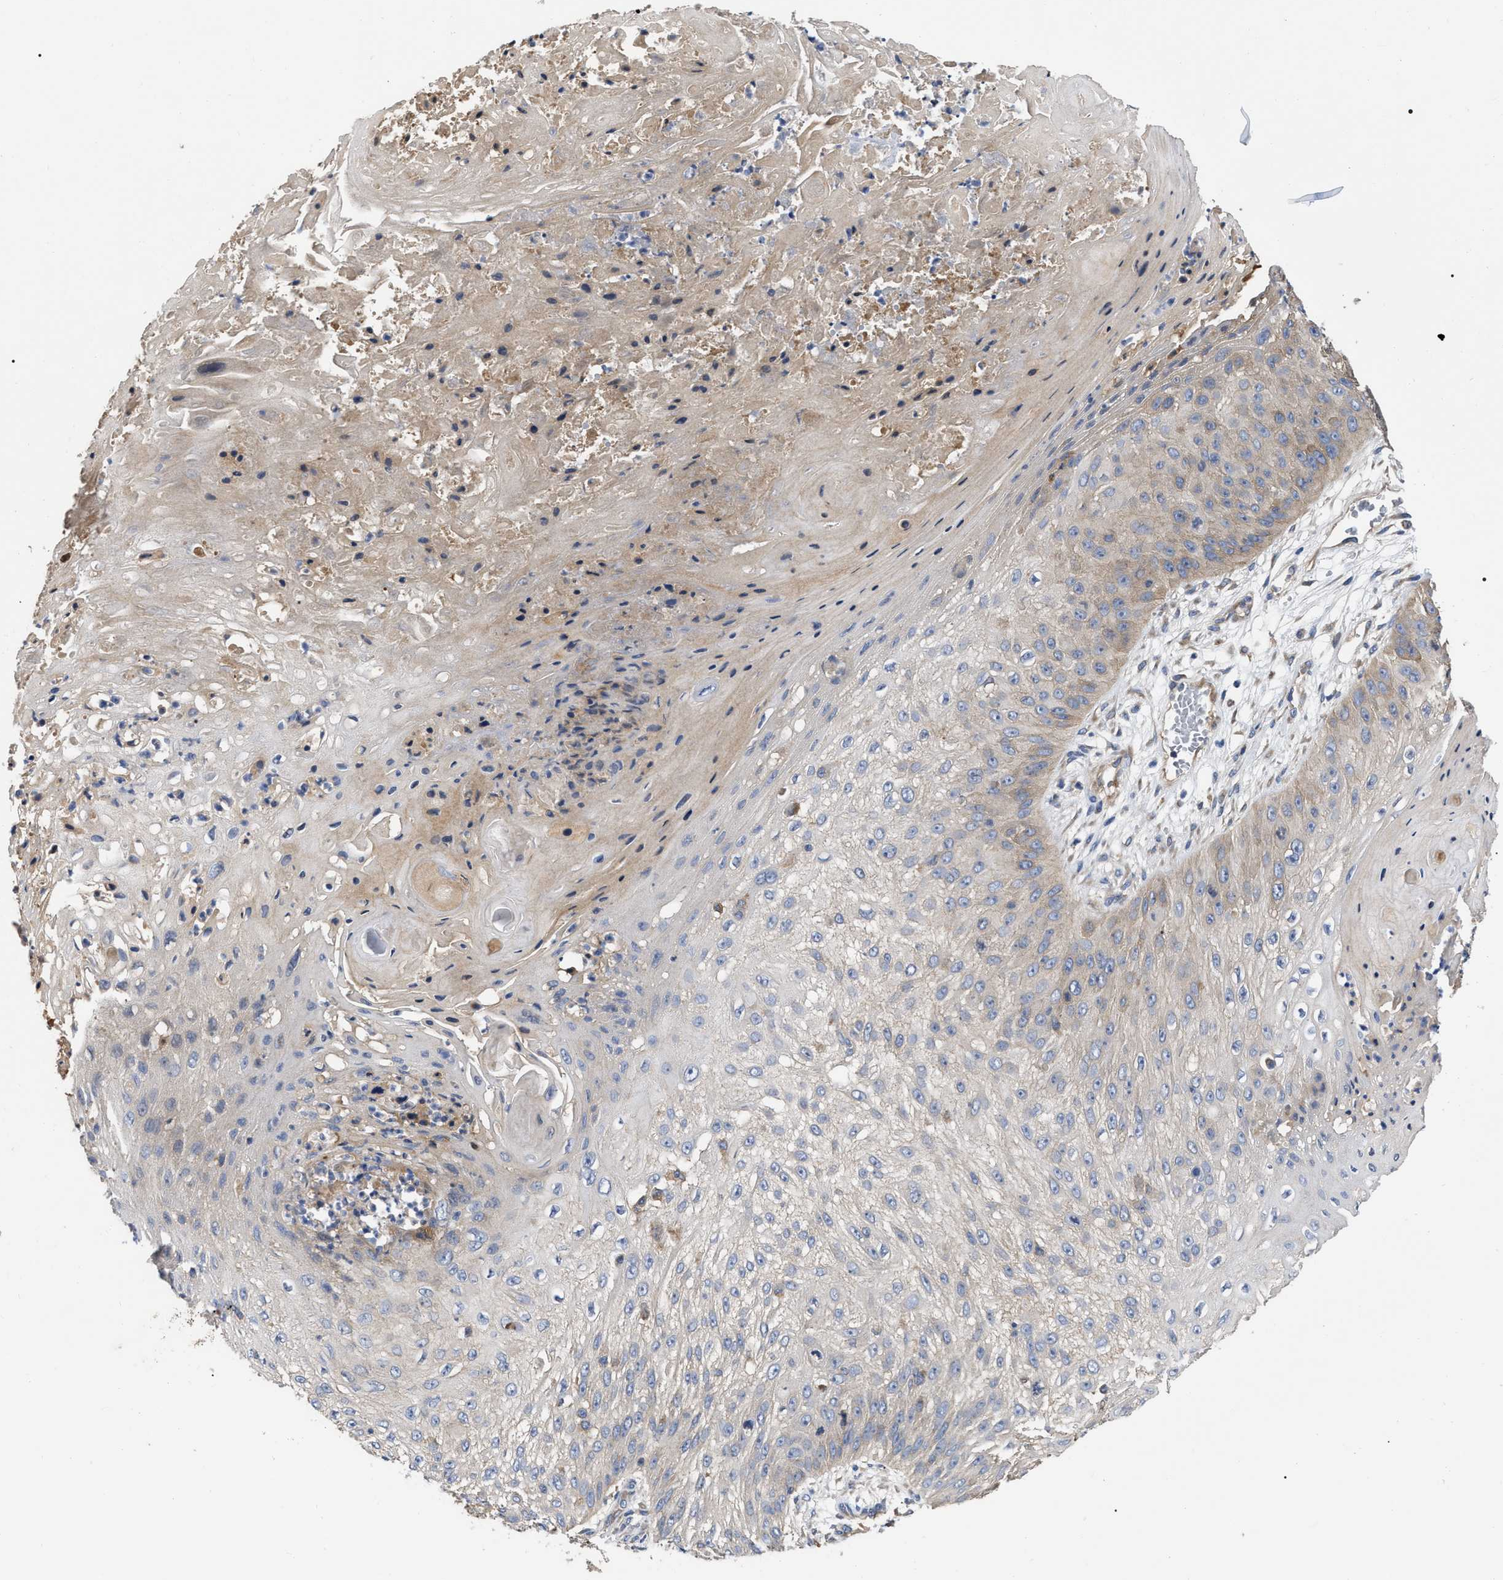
{"staining": {"intensity": "weak", "quantity": "<25%", "location": "cytoplasmic/membranous"}, "tissue": "skin cancer", "cell_type": "Tumor cells", "image_type": "cancer", "snomed": [{"axis": "morphology", "description": "Squamous cell carcinoma, NOS"}, {"axis": "topography", "description": "Skin"}], "caption": "Histopathology image shows no protein positivity in tumor cells of skin cancer (squamous cell carcinoma) tissue.", "gene": "RAP1GDS1", "patient": {"sex": "female", "age": 80}}